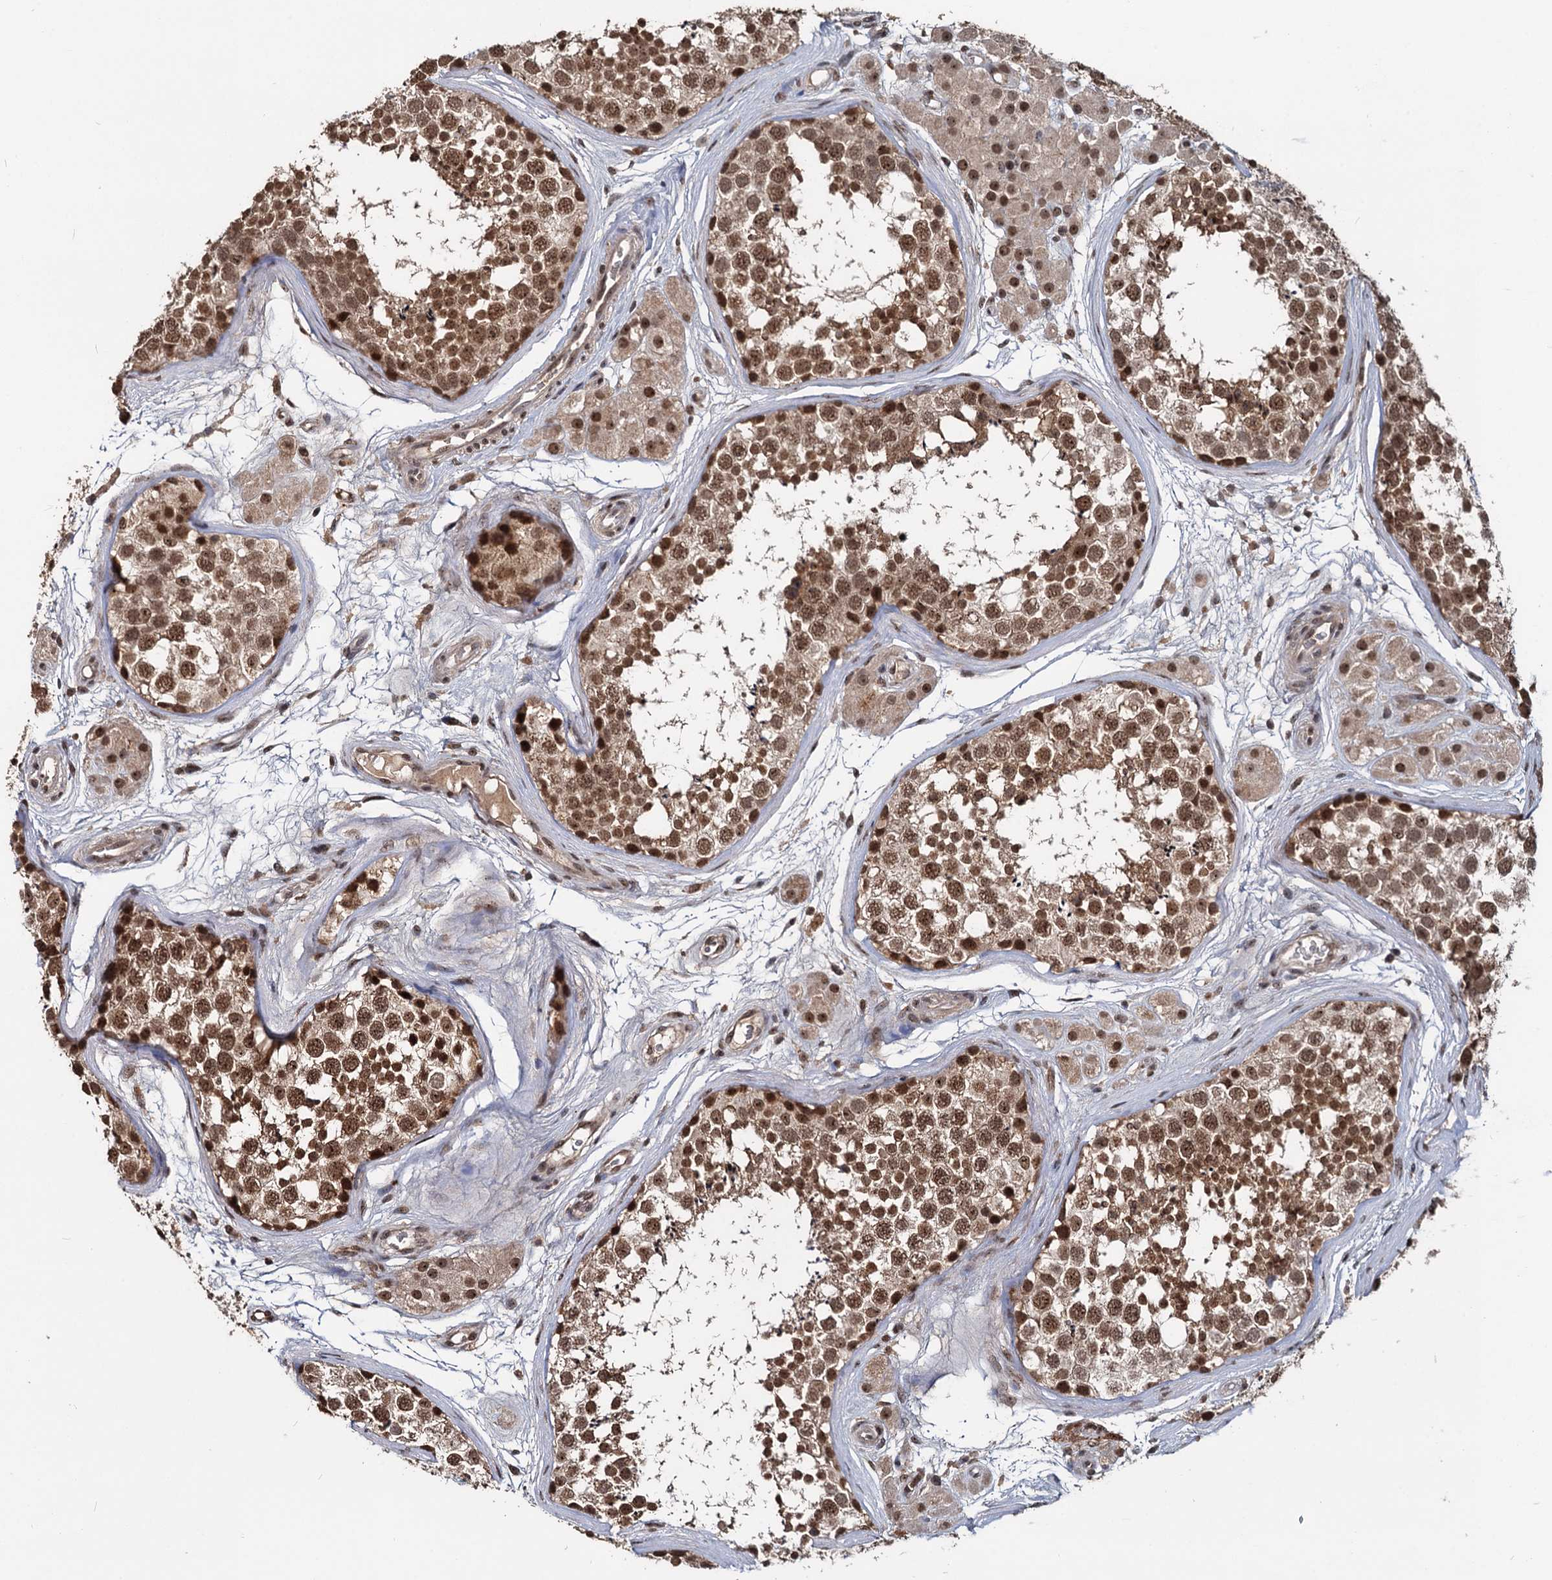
{"staining": {"intensity": "moderate", "quantity": ">75%", "location": "cytoplasmic/membranous,nuclear"}, "tissue": "testis", "cell_type": "Cells in seminiferous ducts", "image_type": "normal", "snomed": [{"axis": "morphology", "description": "Normal tissue, NOS"}, {"axis": "topography", "description": "Testis"}], "caption": "A brown stain labels moderate cytoplasmic/membranous,nuclear positivity of a protein in cells in seminiferous ducts of unremarkable human testis. The protein of interest is shown in brown color, while the nuclei are stained blue.", "gene": "FAM216B", "patient": {"sex": "male", "age": 56}}